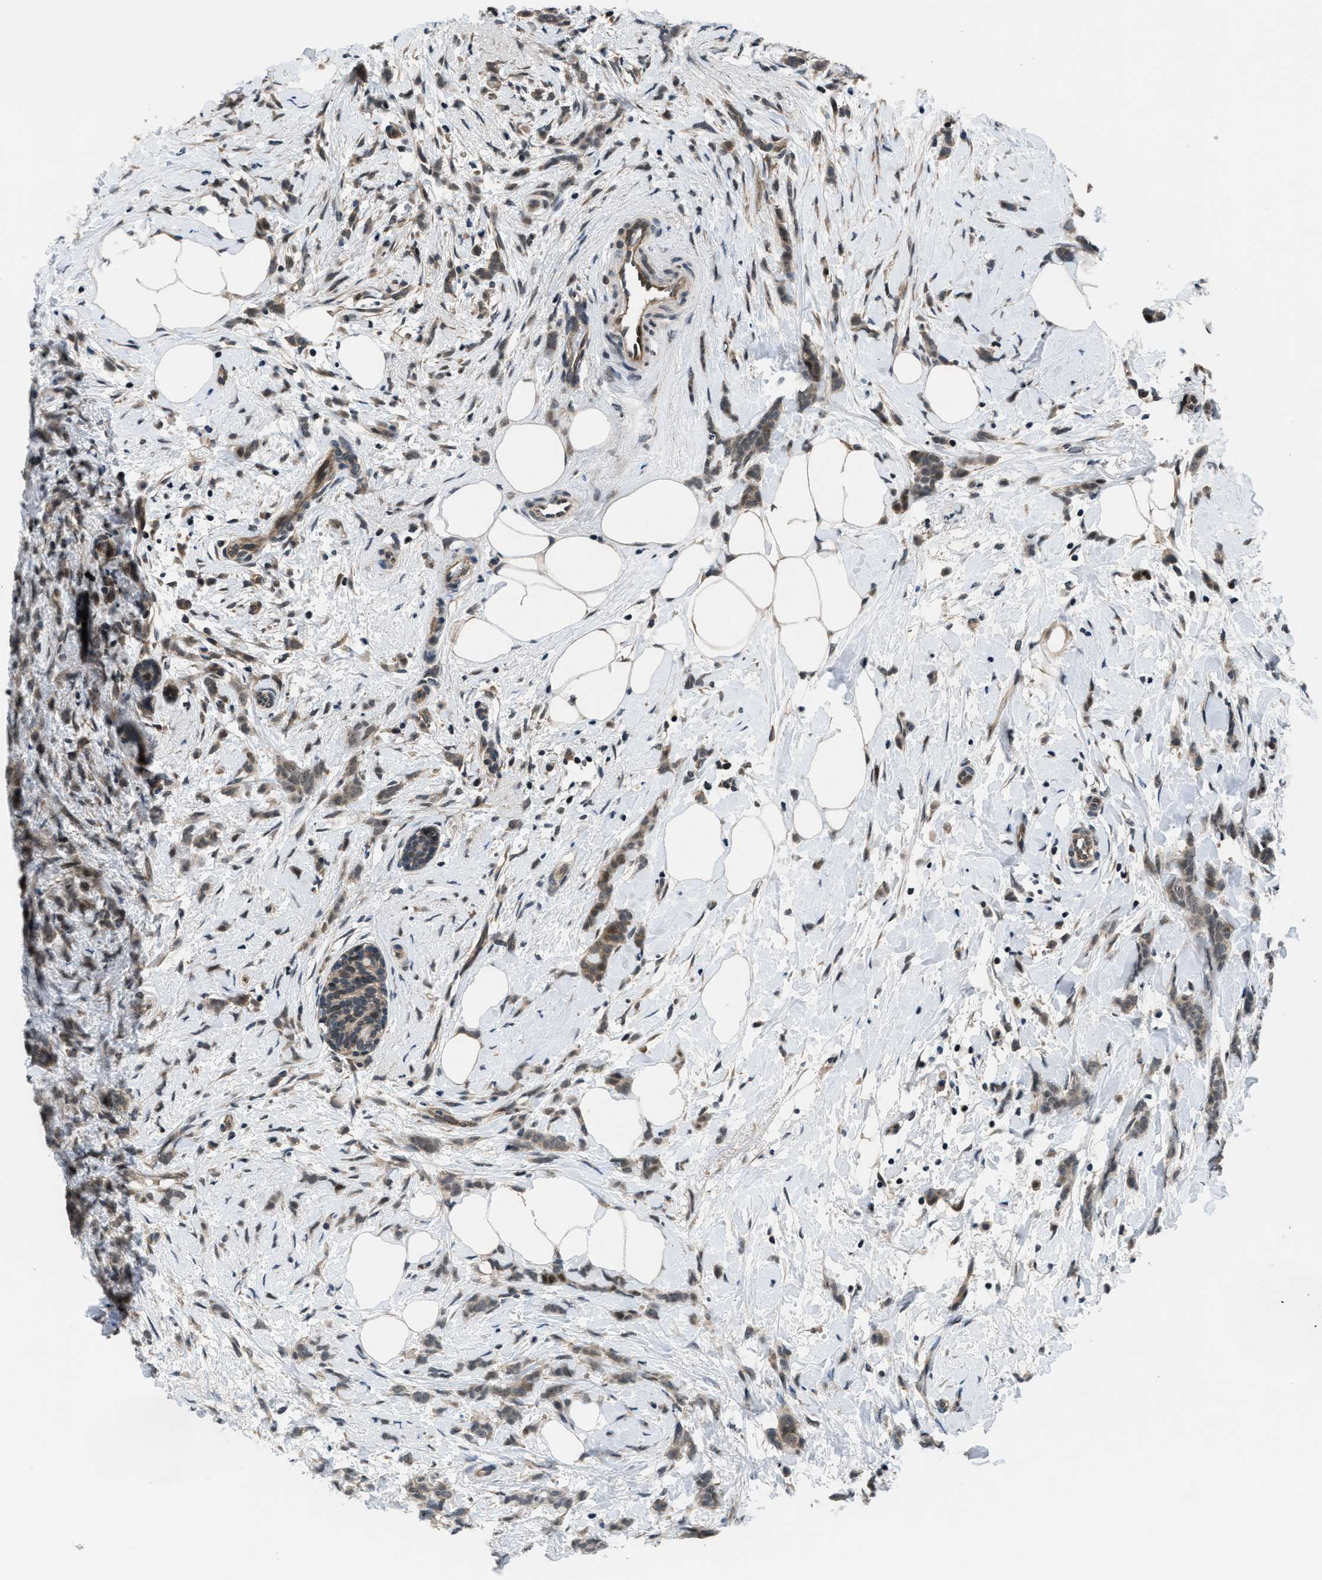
{"staining": {"intensity": "moderate", "quantity": ">75%", "location": "cytoplasmic/membranous,nuclear"}, "tissue": "breast cancer", "cell_type": "Tumor cells", "image_type": "cancer", "snomed": [{"axis": "morphology", "description": "Lobular carcinoma, in situ"}, {"axis": "morphology", "description": "Lobular carcinoma"}, {"axis": "topography", "description": "Breast"}], "caption": "An IHC photomicrograph of tumor tissue is shown. Protein staining in brown highlights moderate cytoplasmic/membranous and nuclear positivity in breast cancer within tumor cells. The protein of interest is shown in brown color, while the nuclei are stained blue.", "gene": "SETD5", "patient": {"sex": "female", "age": 41}}